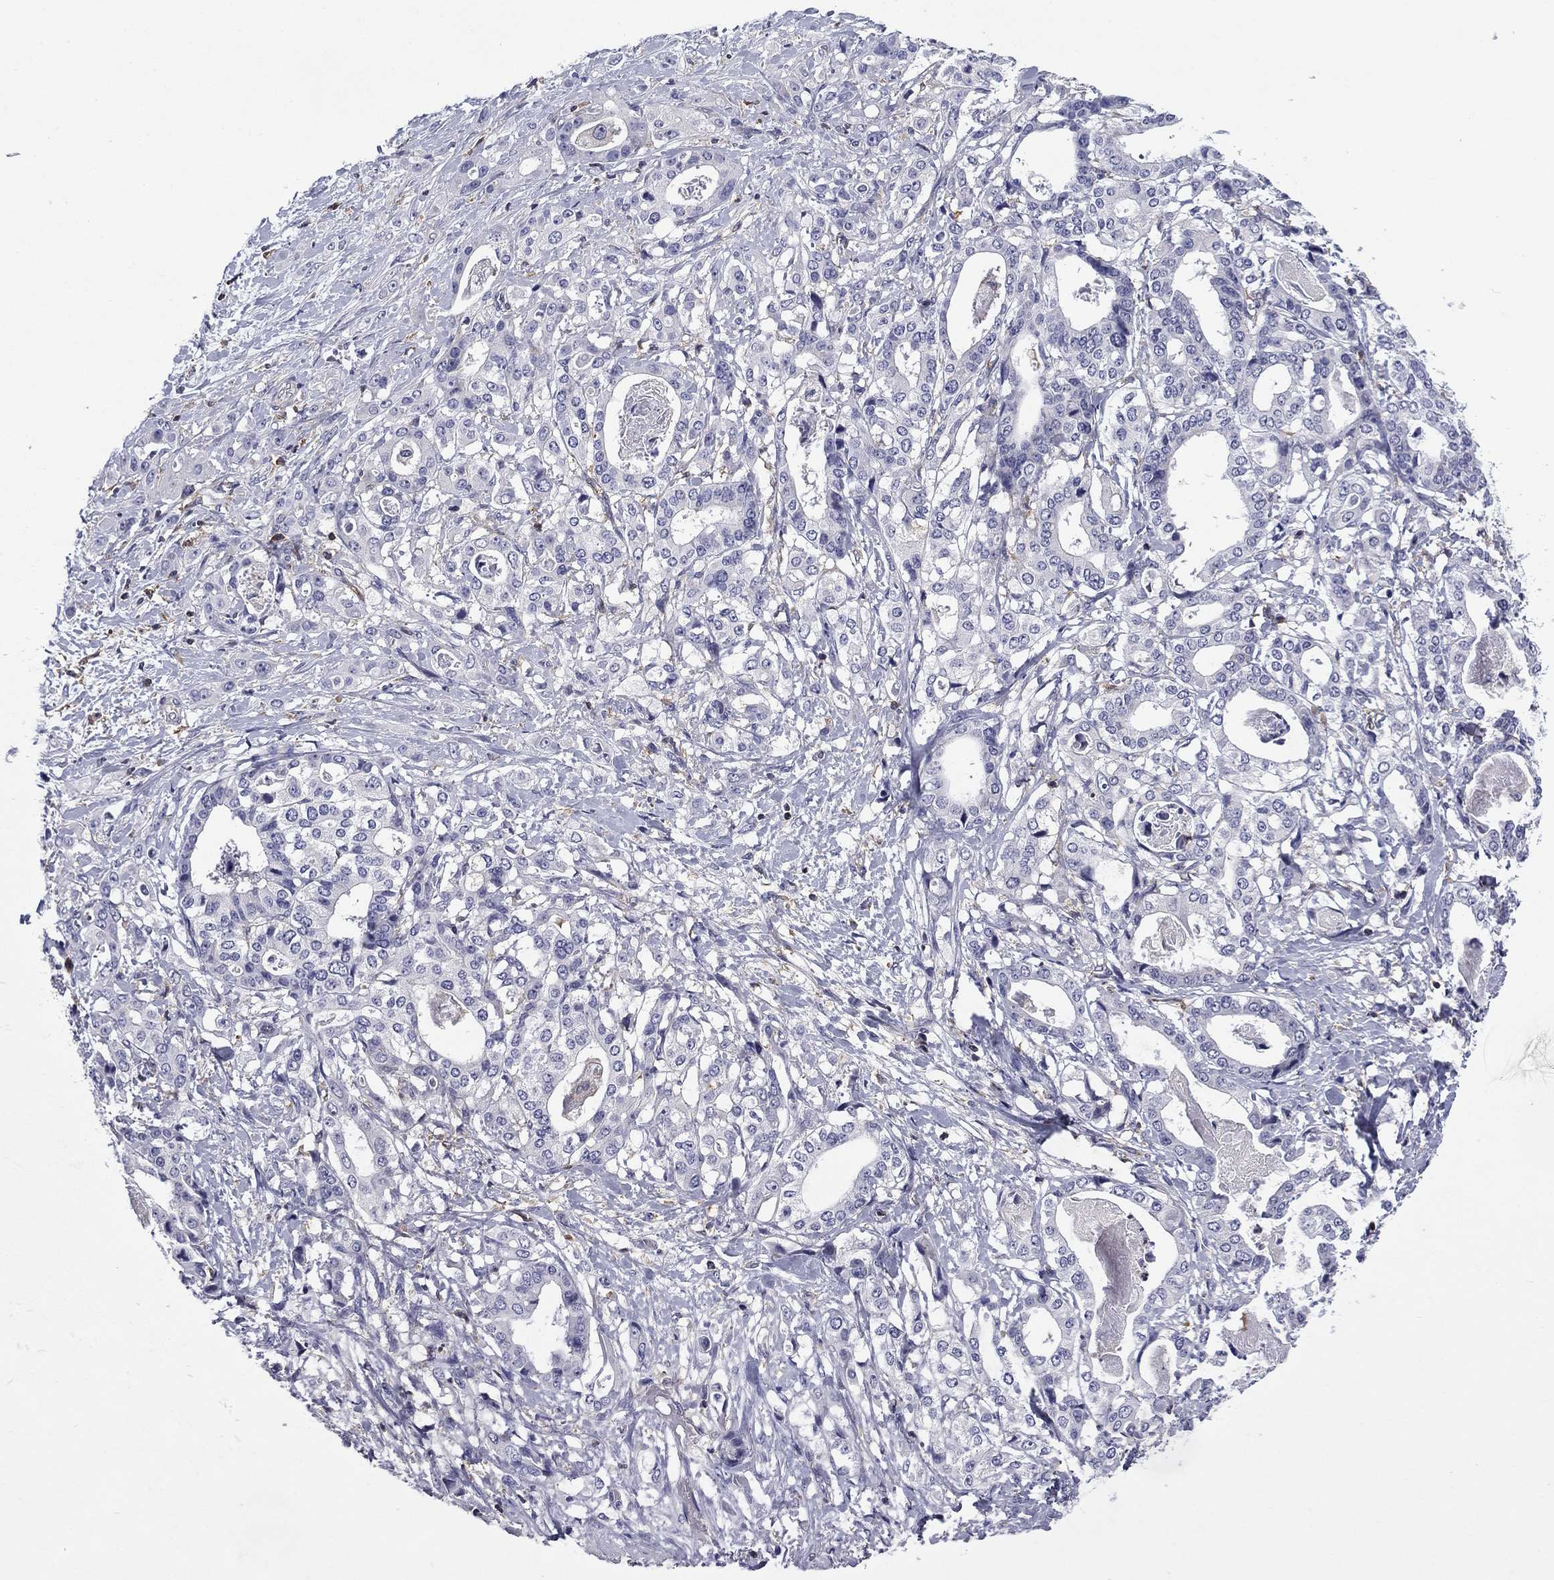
{"staining": {"intensity": "negative", "quantity": "none", "location": "none"}, "tissue": "stomach cancer", "cell_type": "Tumor cells", "image_type": "cancer", "snomed": [{"axis": "morphology", "description": "Adenocarcinoma, NOS"}, {"axis": "topography", "description": "Stomach"}], "caption": "There is no significant positivity in tumor cells of adenocarcinoma (stomach).", "gene": "ARHGAP45", "patient": {"sex": "male", "age": 48}}